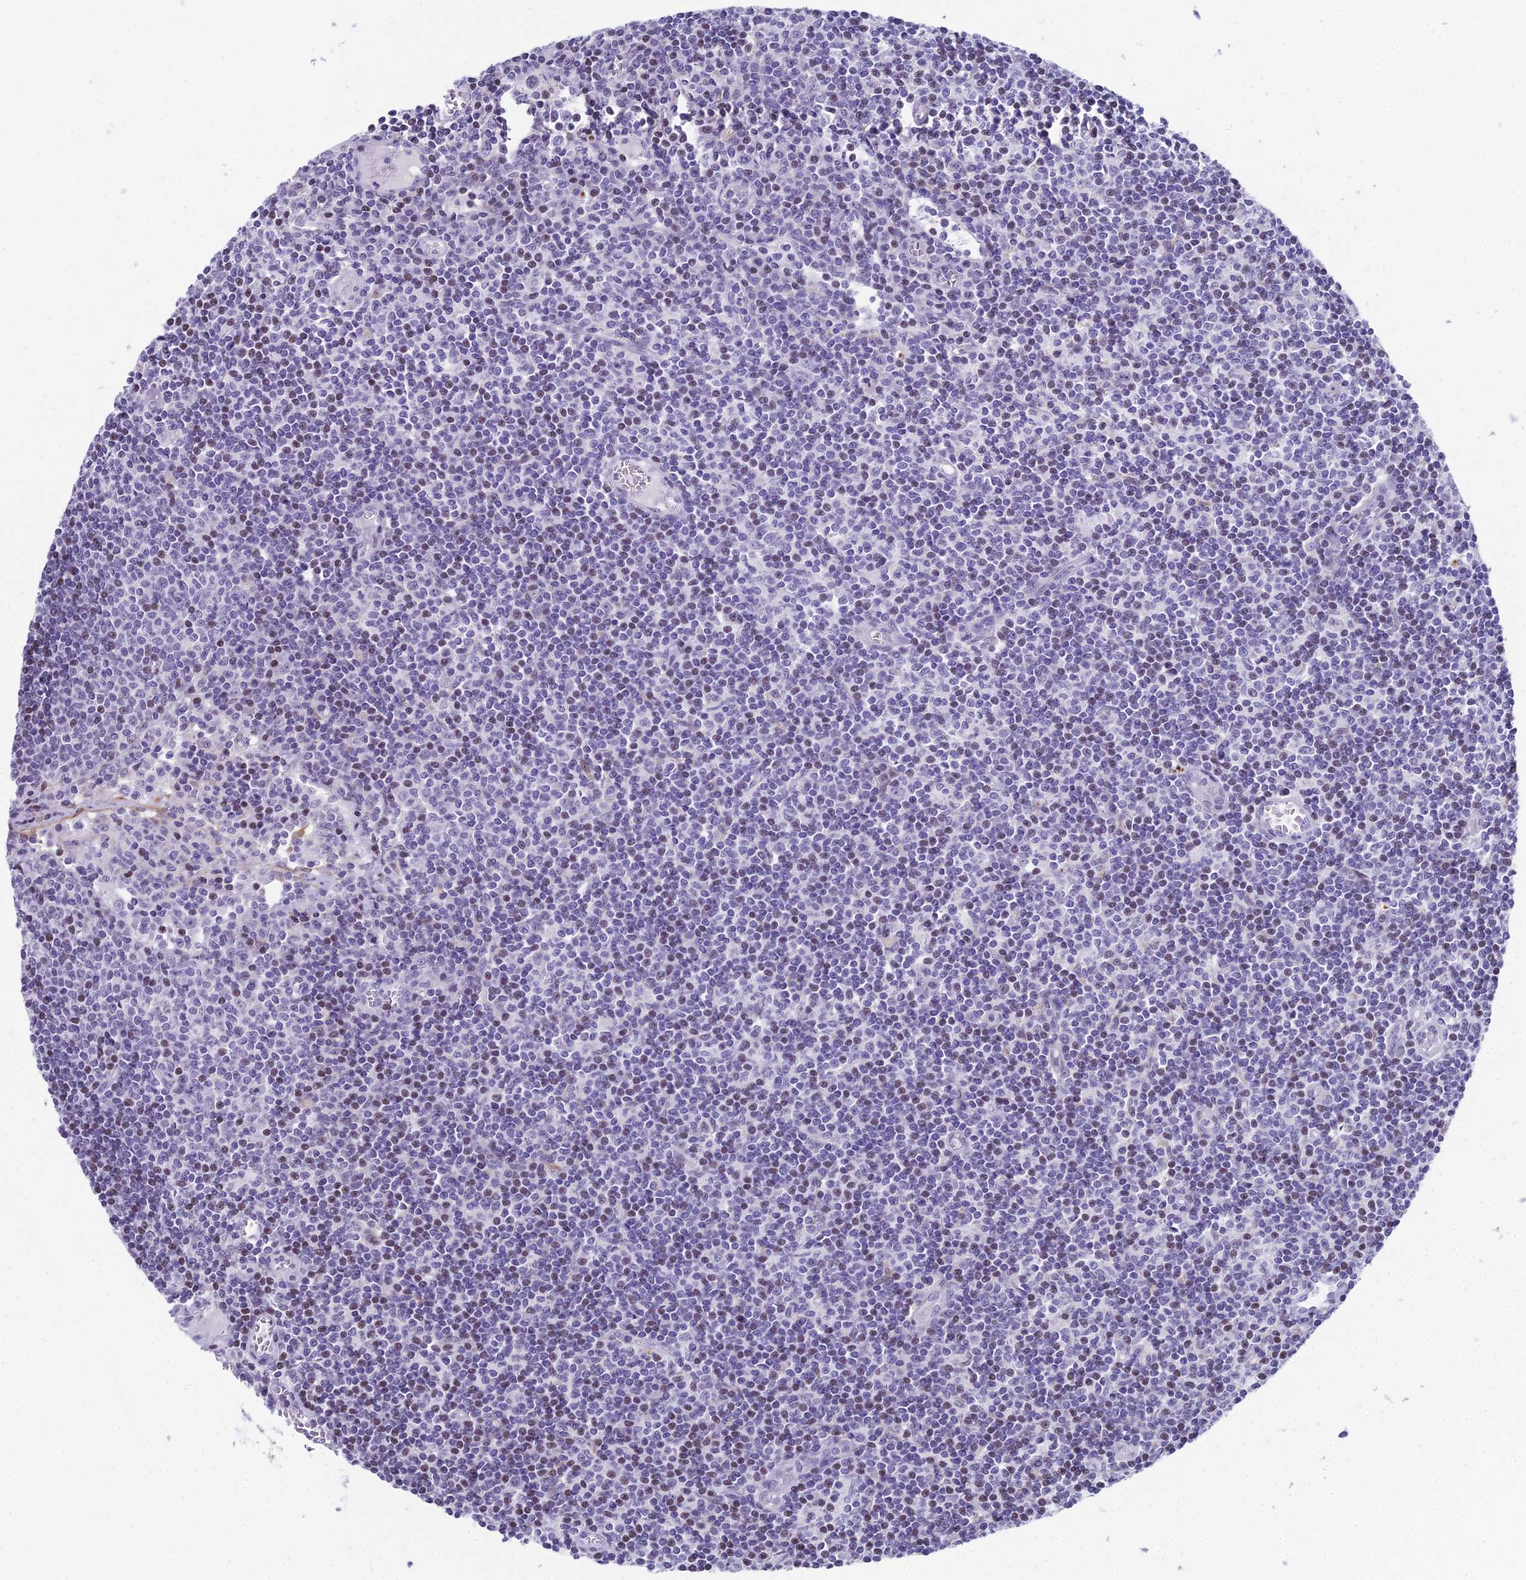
{"staining": {"intensity": "negative", "quantity": "none", "location": "none"}, "tissue": "lymph node", "cell_type": "Germinal center cells", "image_type": "normal", "snomed": [{"axis": "morphology", "description": "Normal tissue, NOS"}, {"axis": "topography", "description": "Lymph node"}], "caption": "Immunohistochemical staining of benign lymph node reveals no significant staining in germinal center cells.", "gene": "CC2D2A", "patient": {"sex": "female", "age": 55}}